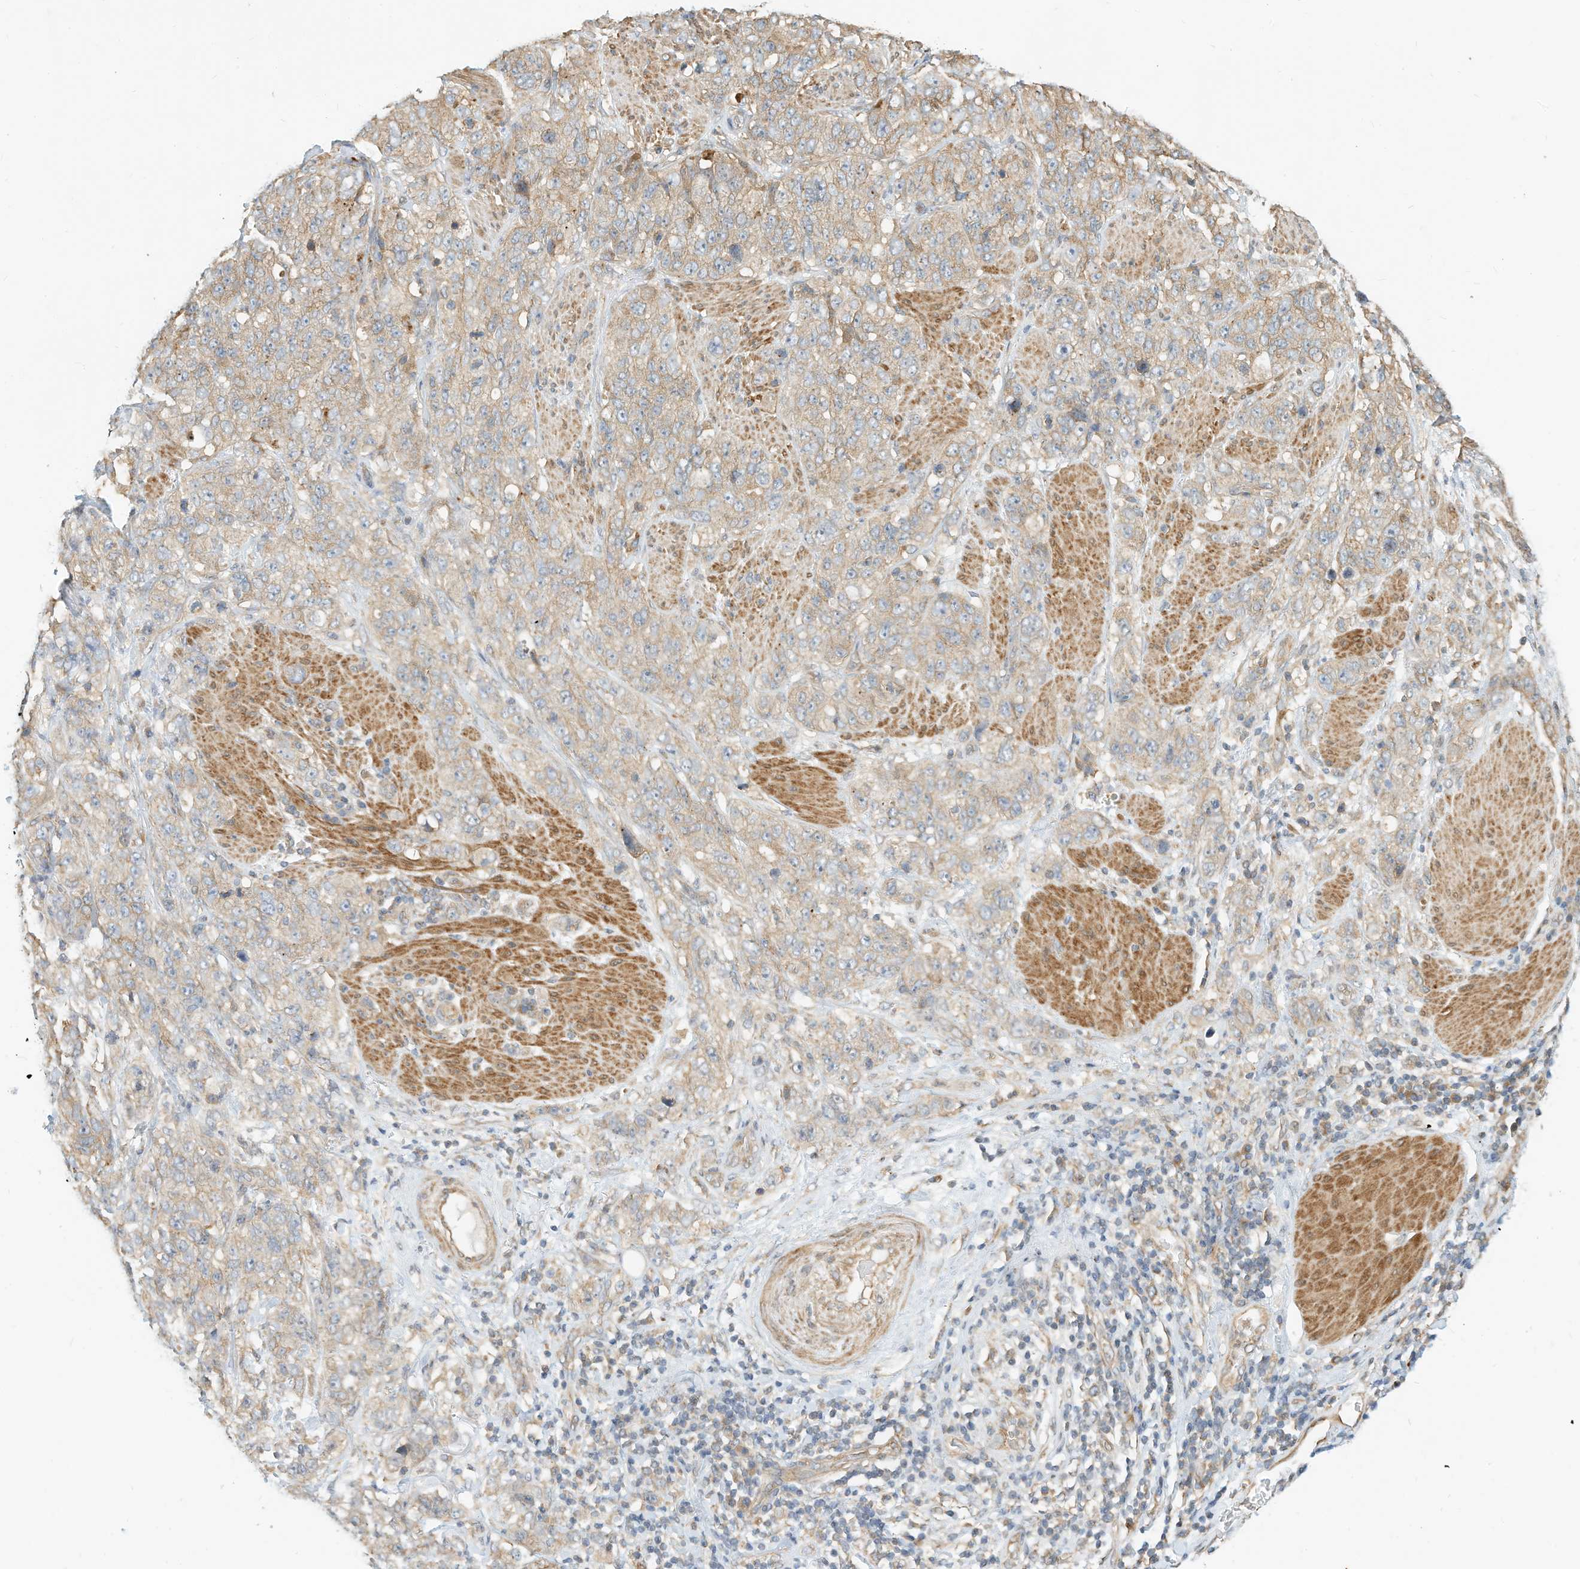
{"staining": {"intensity": "weak", "quantity": "25%-75%", "location": "cytoplasmic/membranous"}, "tissue": "stomach cancer", "cell_type": "Tumor cells", "image_type": "cancer", "snomed": [{"axis": "morphology", "description": "Adenocarcinoma, NOS"}, {"axis": "topography", "description": "Stomach"}], "caption": "Protein expression analysis of human stomach cancer (adenocarcinoma) reveals weak cytoplasmic/membranous staining in about 25%-75% of tumor cells.", "gene": "OFD1", "patient": {"sex": "male", "age": 48}}